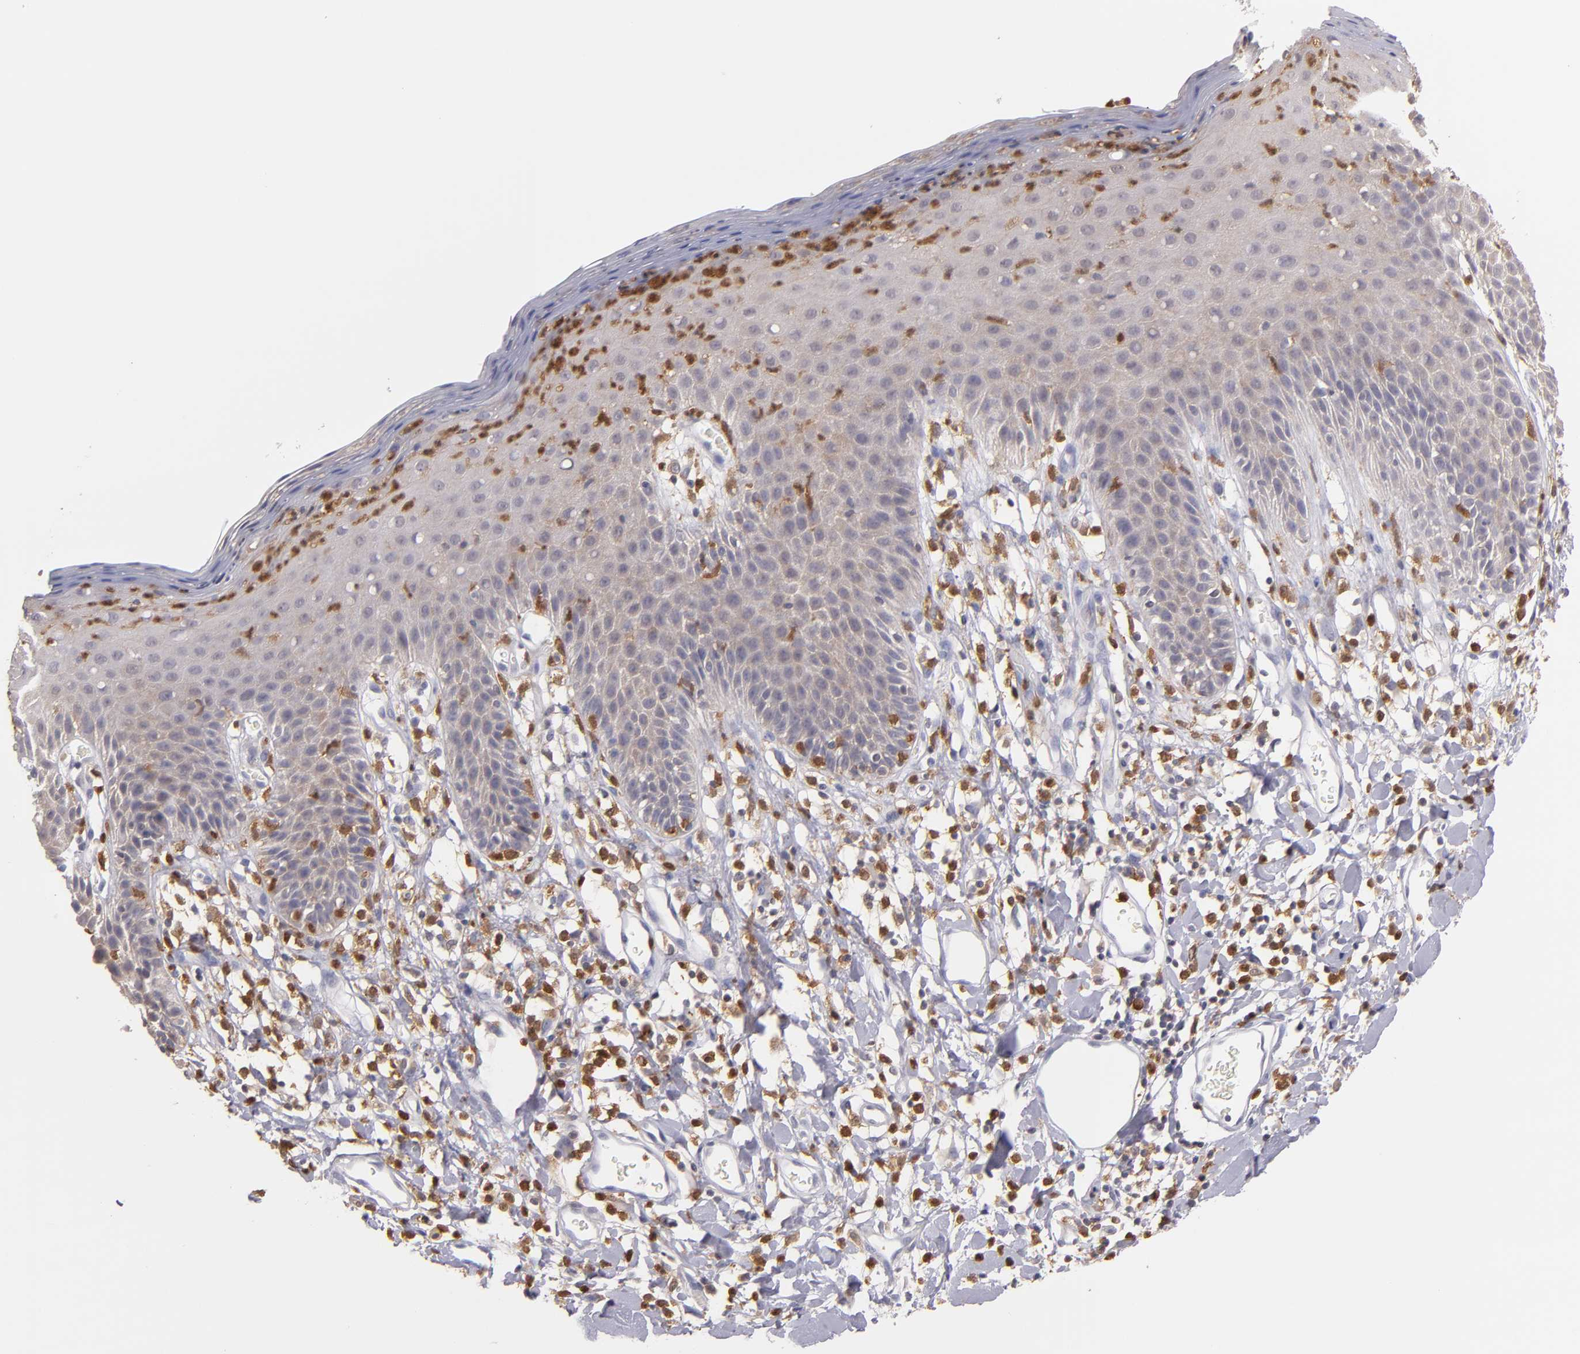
{"staining": {"intensity": "weak", "quantity": "<25%", "location": "cytoplasmic/membranous"}, "tissue": "skin", "cell_type": "Epidermal cells", "image_type": "normal", "snomed": [{"axis": "morphology", "description": "Normal tissue, NOS"}, {"axis": "topography", "description": "Vulva"}, {"axis": "topography", "description": "Peripheral nerve tissue"}], "caption": "Protein analysis of unremarkable skin shows no significant positivity in epidermal cells.", "gene": "PRKCD", "patient": {"sex": "female", "age": 68}}